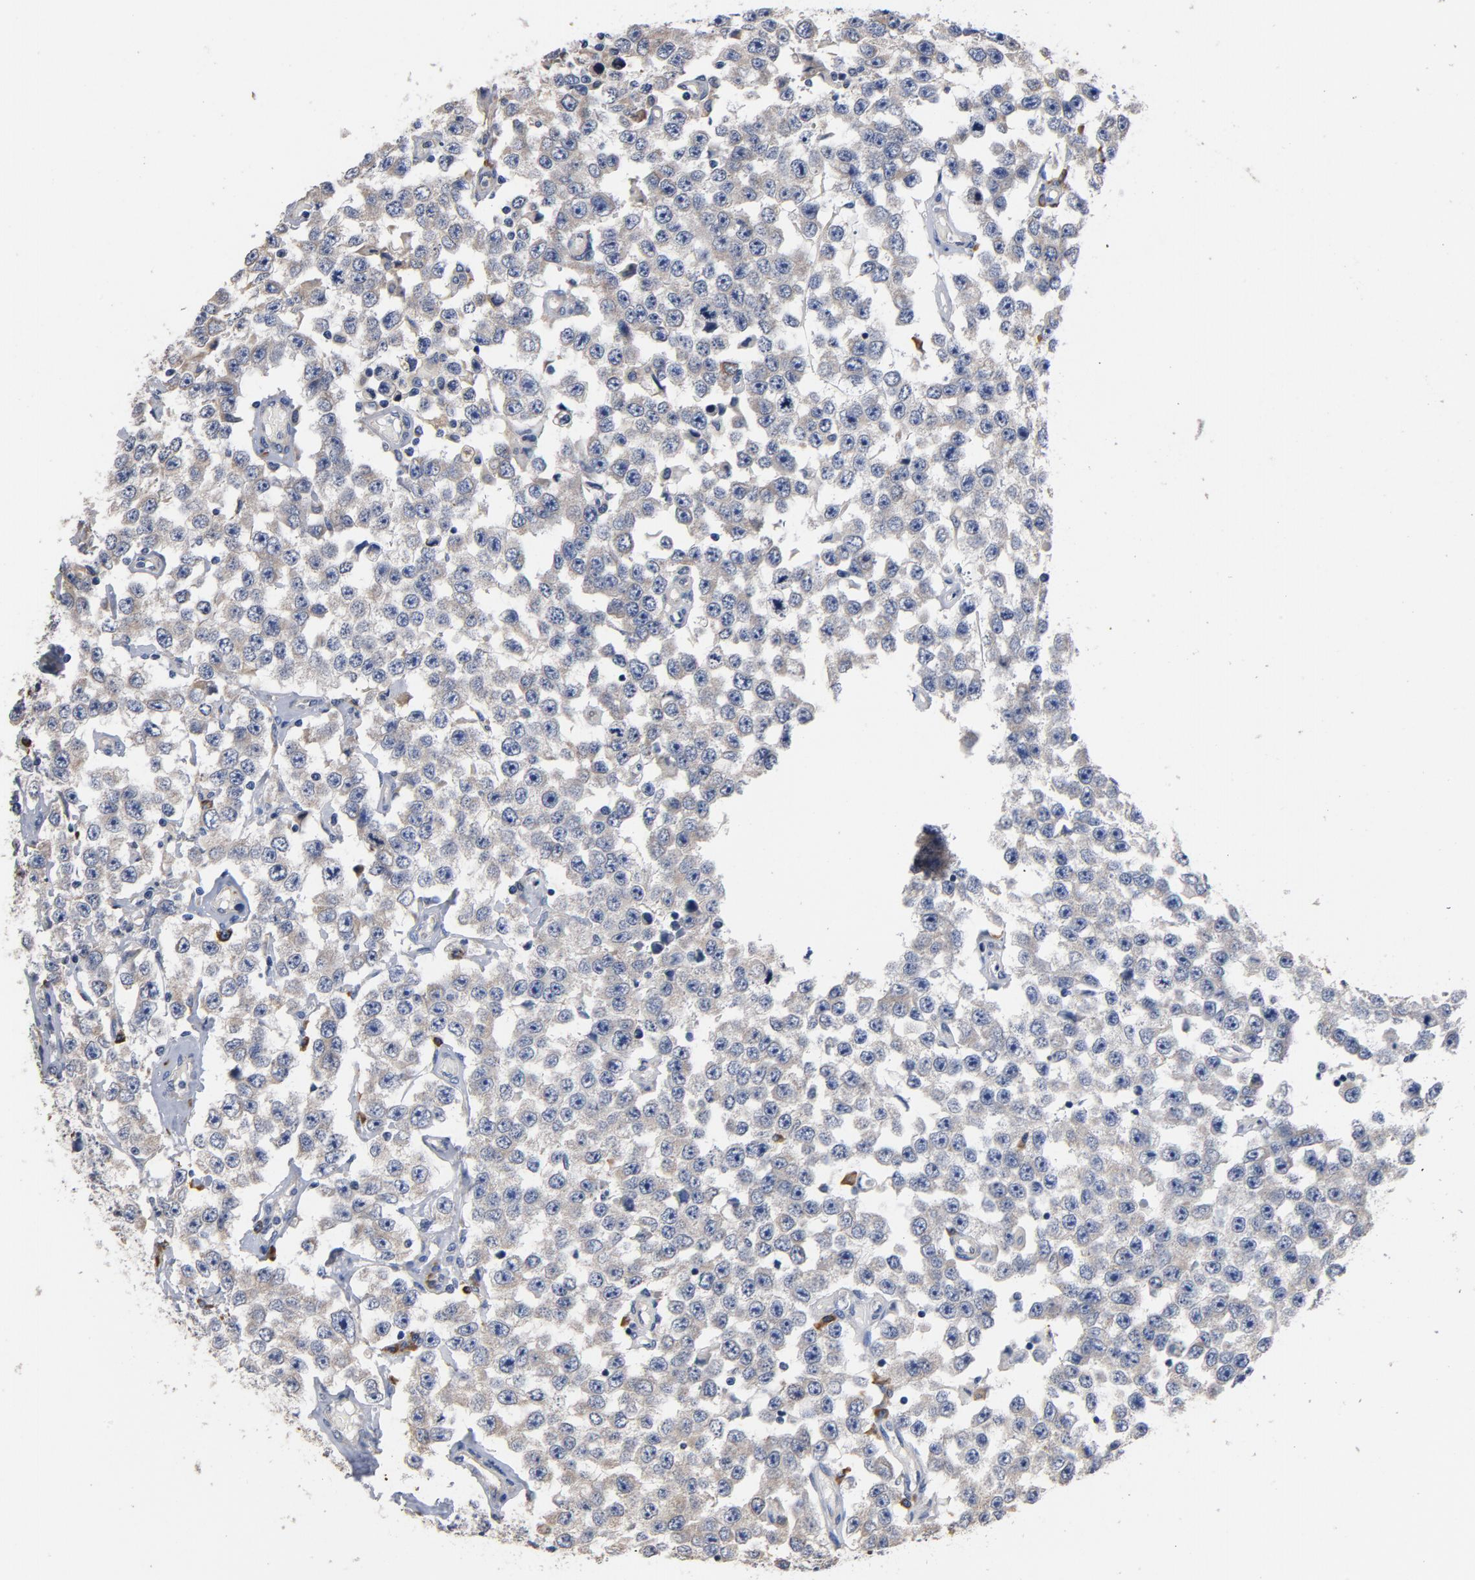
{"staining": {"intensity": "negative", "quantity": "none", "location": "none"}, "tissue": "testis cancer", "cell_type": "Tumor cells", "image_type": "cancer", "snomed": [{"axis": "morphology", "description": "Seminoma, NOS"}, {"axis": "topography", "description": "Testis"}], "caption": "Human seminoma (testis) stained for a protein using IHC reveals no expression in tumor cells.", "gene": "TLR4", "patient": {"sex": "male", "age": 52}}